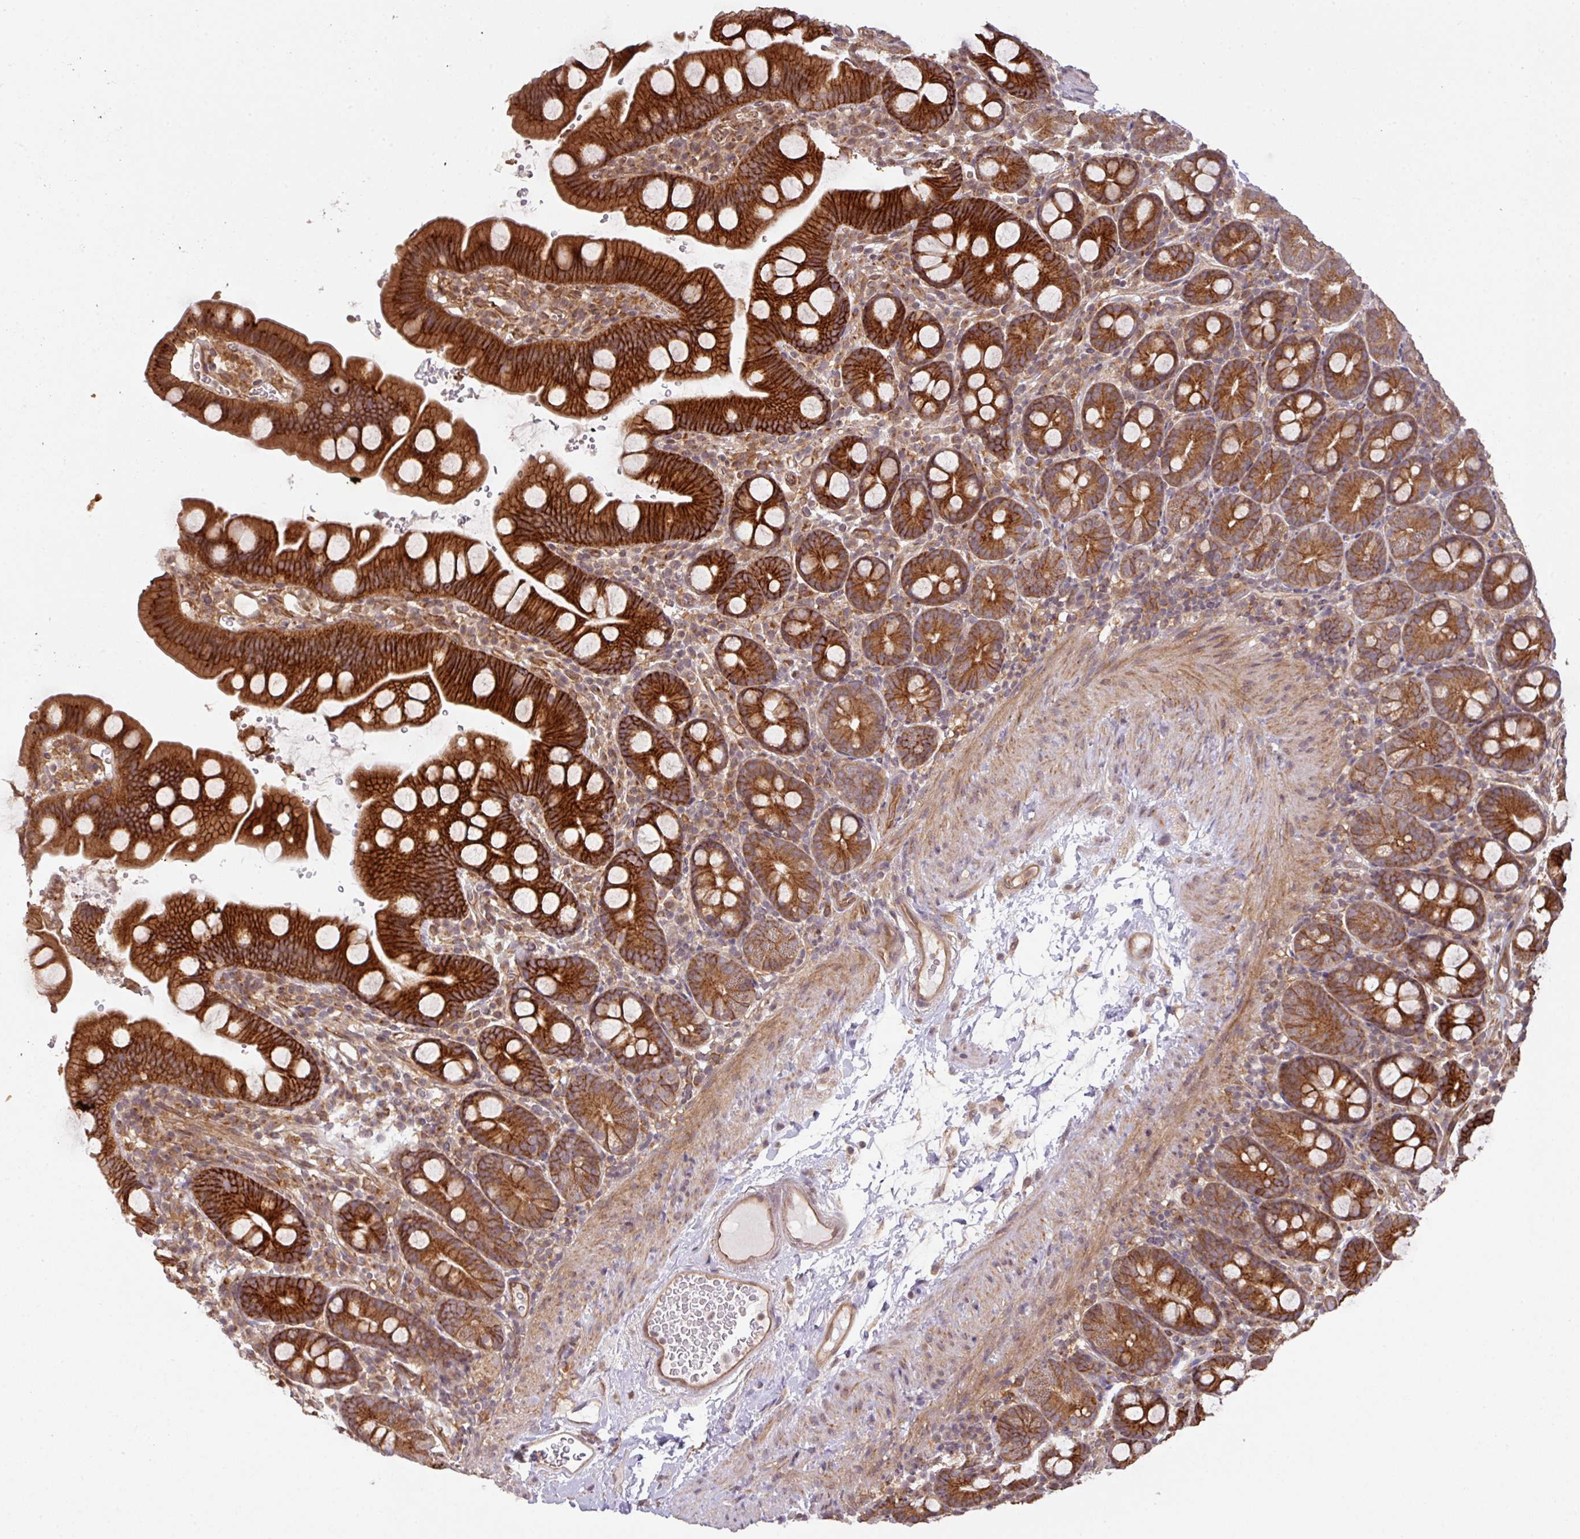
{"staining": {"intensity": "strong", "quantity": ">75%", "location": "cytoplasmic/membranous"}, "tissue": "small intestine", "cell_type": "Glandular cells", "image_type": "normal", "snomed": [{"axis": "morphology", "description": "Normal tissue, NOS"}, {"axis": "topography", "description": "Small intestine"}], "caption": "Protein staining of normal small intestine reveals strong cytoplasmic/membranous expression in about >75% of glandular cells. (DAB (3,3'-diaminobenzidine) IHC with brightfield microscopy, high magnification).", "gene": "CYFIP2", "patient": {"sex": "female", "age": 68}}